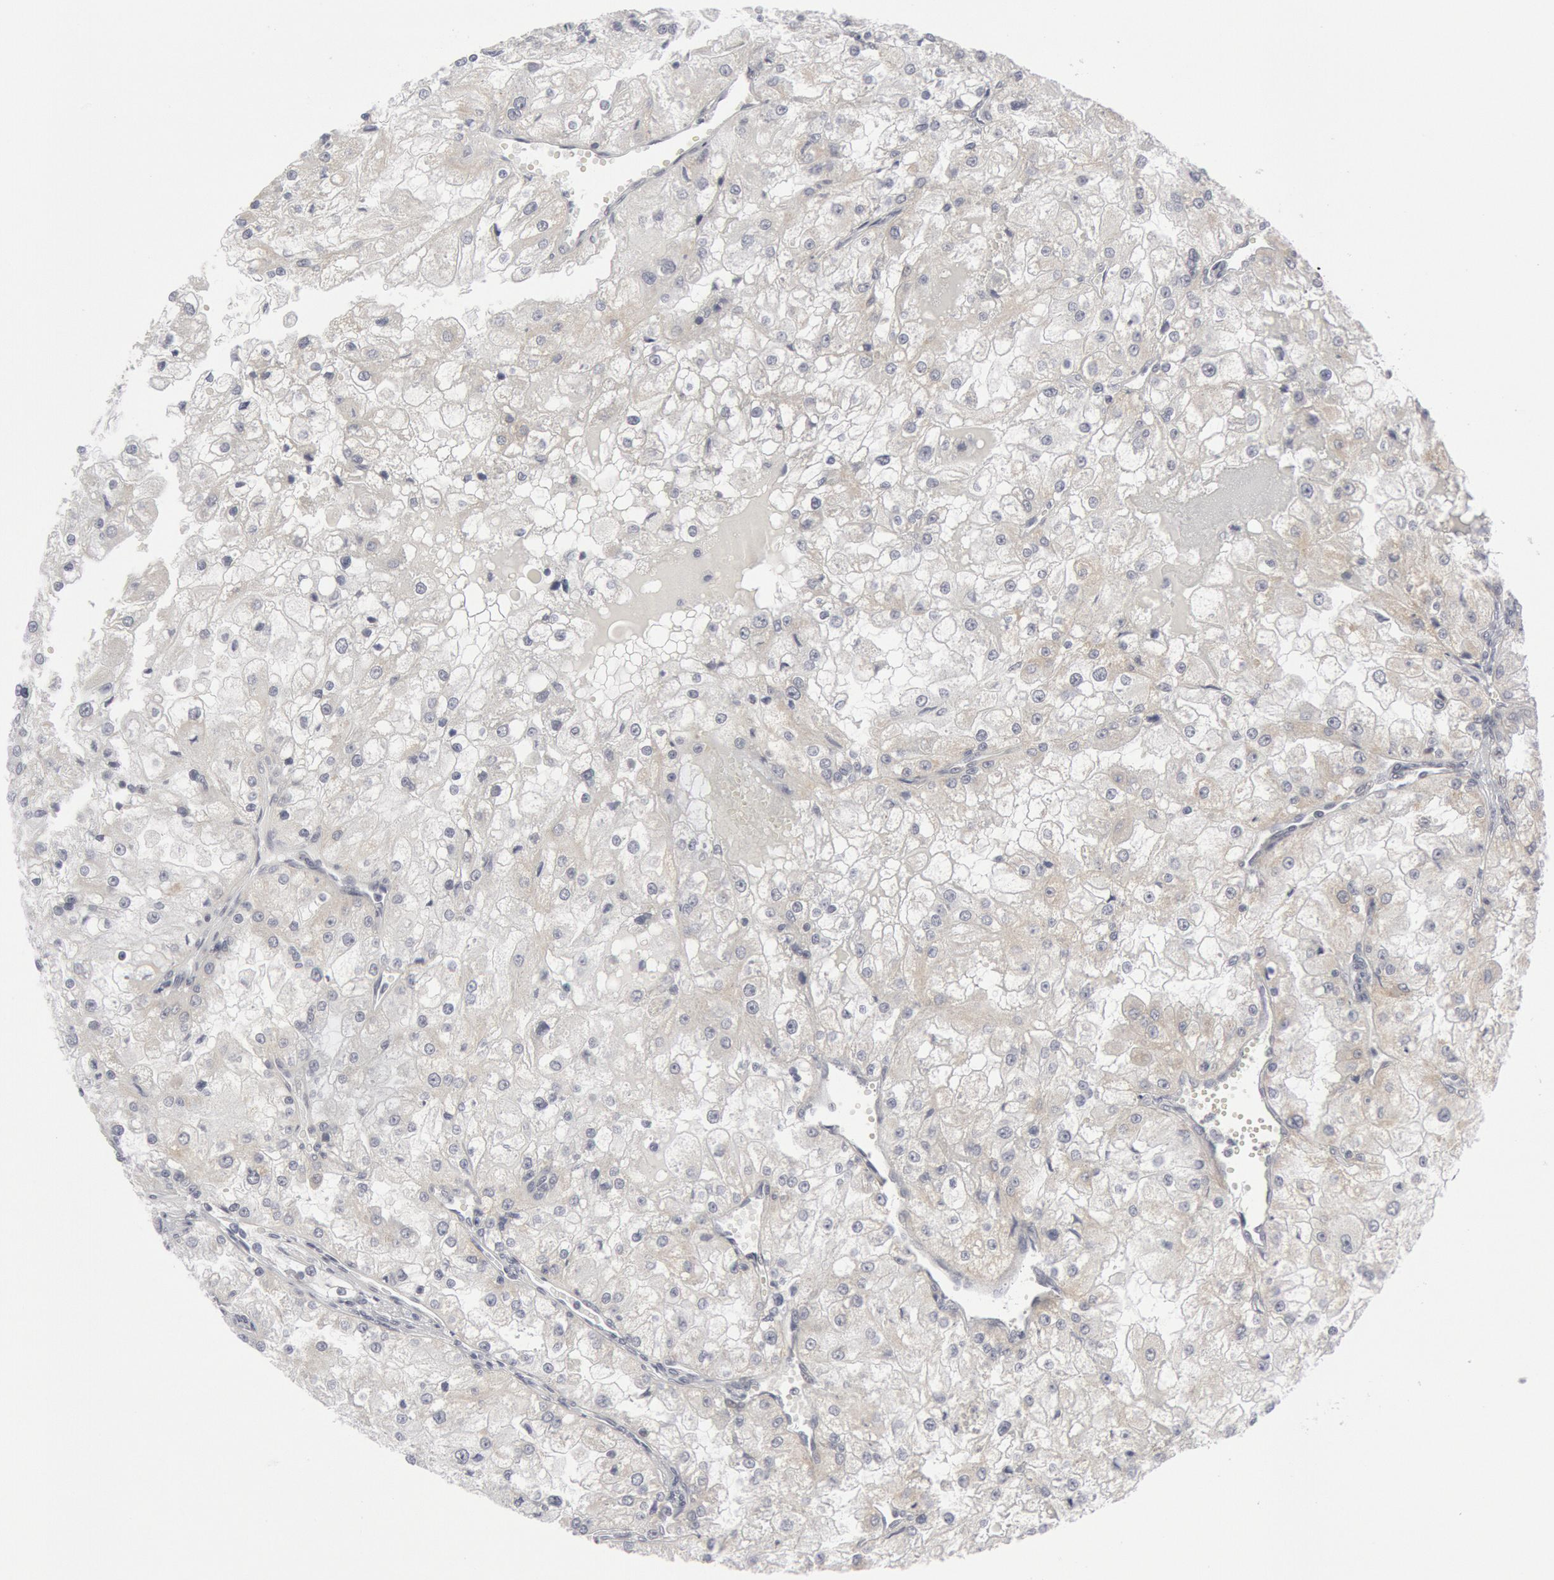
{"staining": {"intensity": "weak", "quantity": "<25%", "location": "cytoplasmic/membranous"}, "tissue": "renal cancer", "cell_type": "Tumor cells", "image_type": "cancer", "snomed": [{"axis": "morphology", "description": "Adenocarcinoma, NOS"}, {"axis": "topography", "description": "Kidney"}], "caption": "The immunohistochemistry micrograph has no significant positivity in tumor cells of renal cancer tissue.", "gene": "CASP9", "patient": {"sex": "female", "age": 74}}